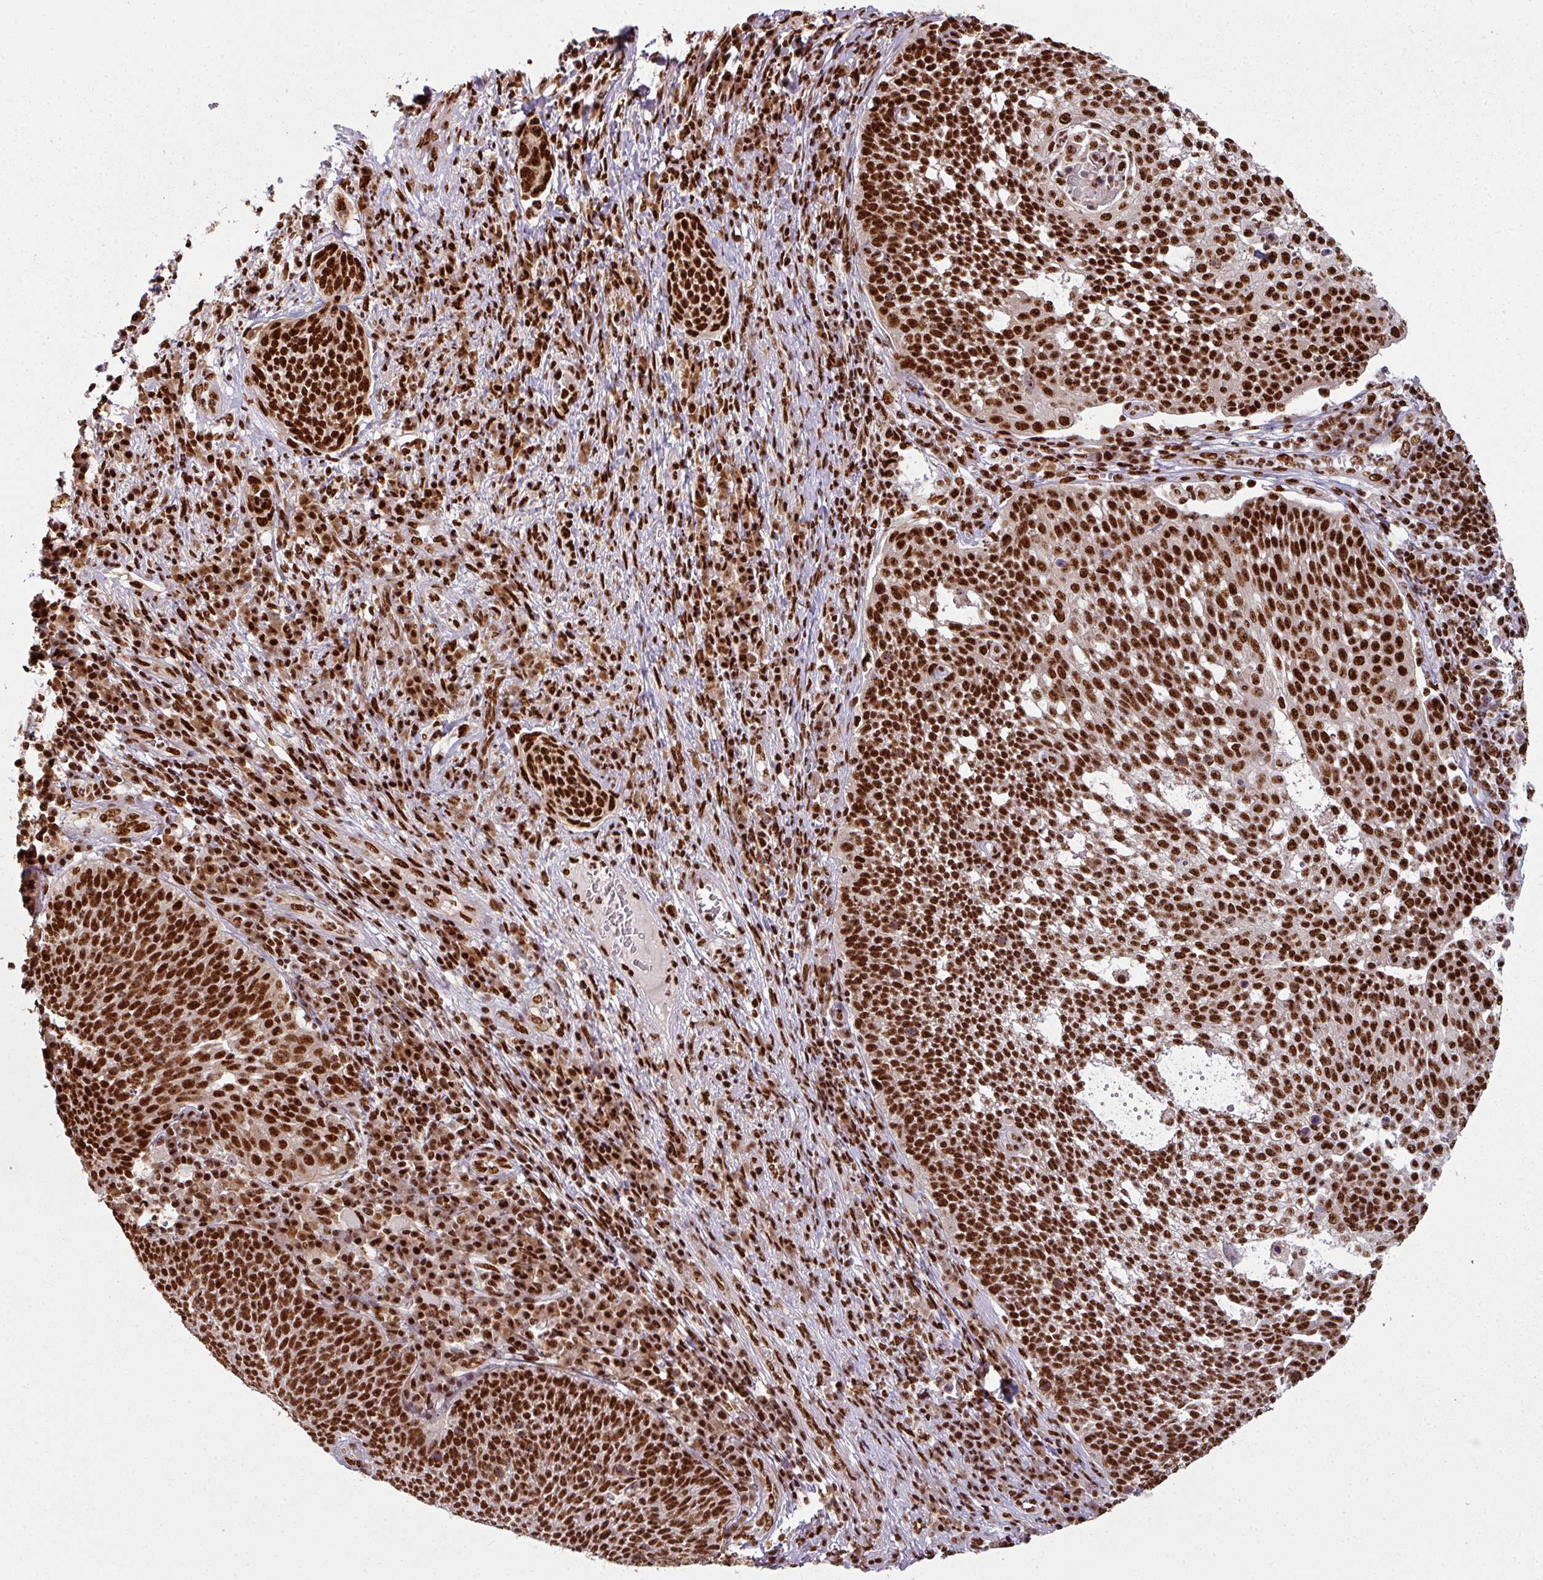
{"staining": {"intensity": "strong", "quantity": ">75%", "location": "nuclear"}, "tissue": "cervical cancer", "cell_type": "Tumor cells", "image_type": "cancer", "snomed": [{"axis": "morphology", "description": "Squamous cell carcinoma, NOS"}, {"axis": "topography", "description": "Cervix"}], "caption": "Immunohistochemical staining of cervical cancer (squamous cell carcinoma) demonstrates high levels of strong nuclear staining in about >75% of tumor cells.", "gene": "SIK3", "patient": {"sex": "female", "age": 34}}